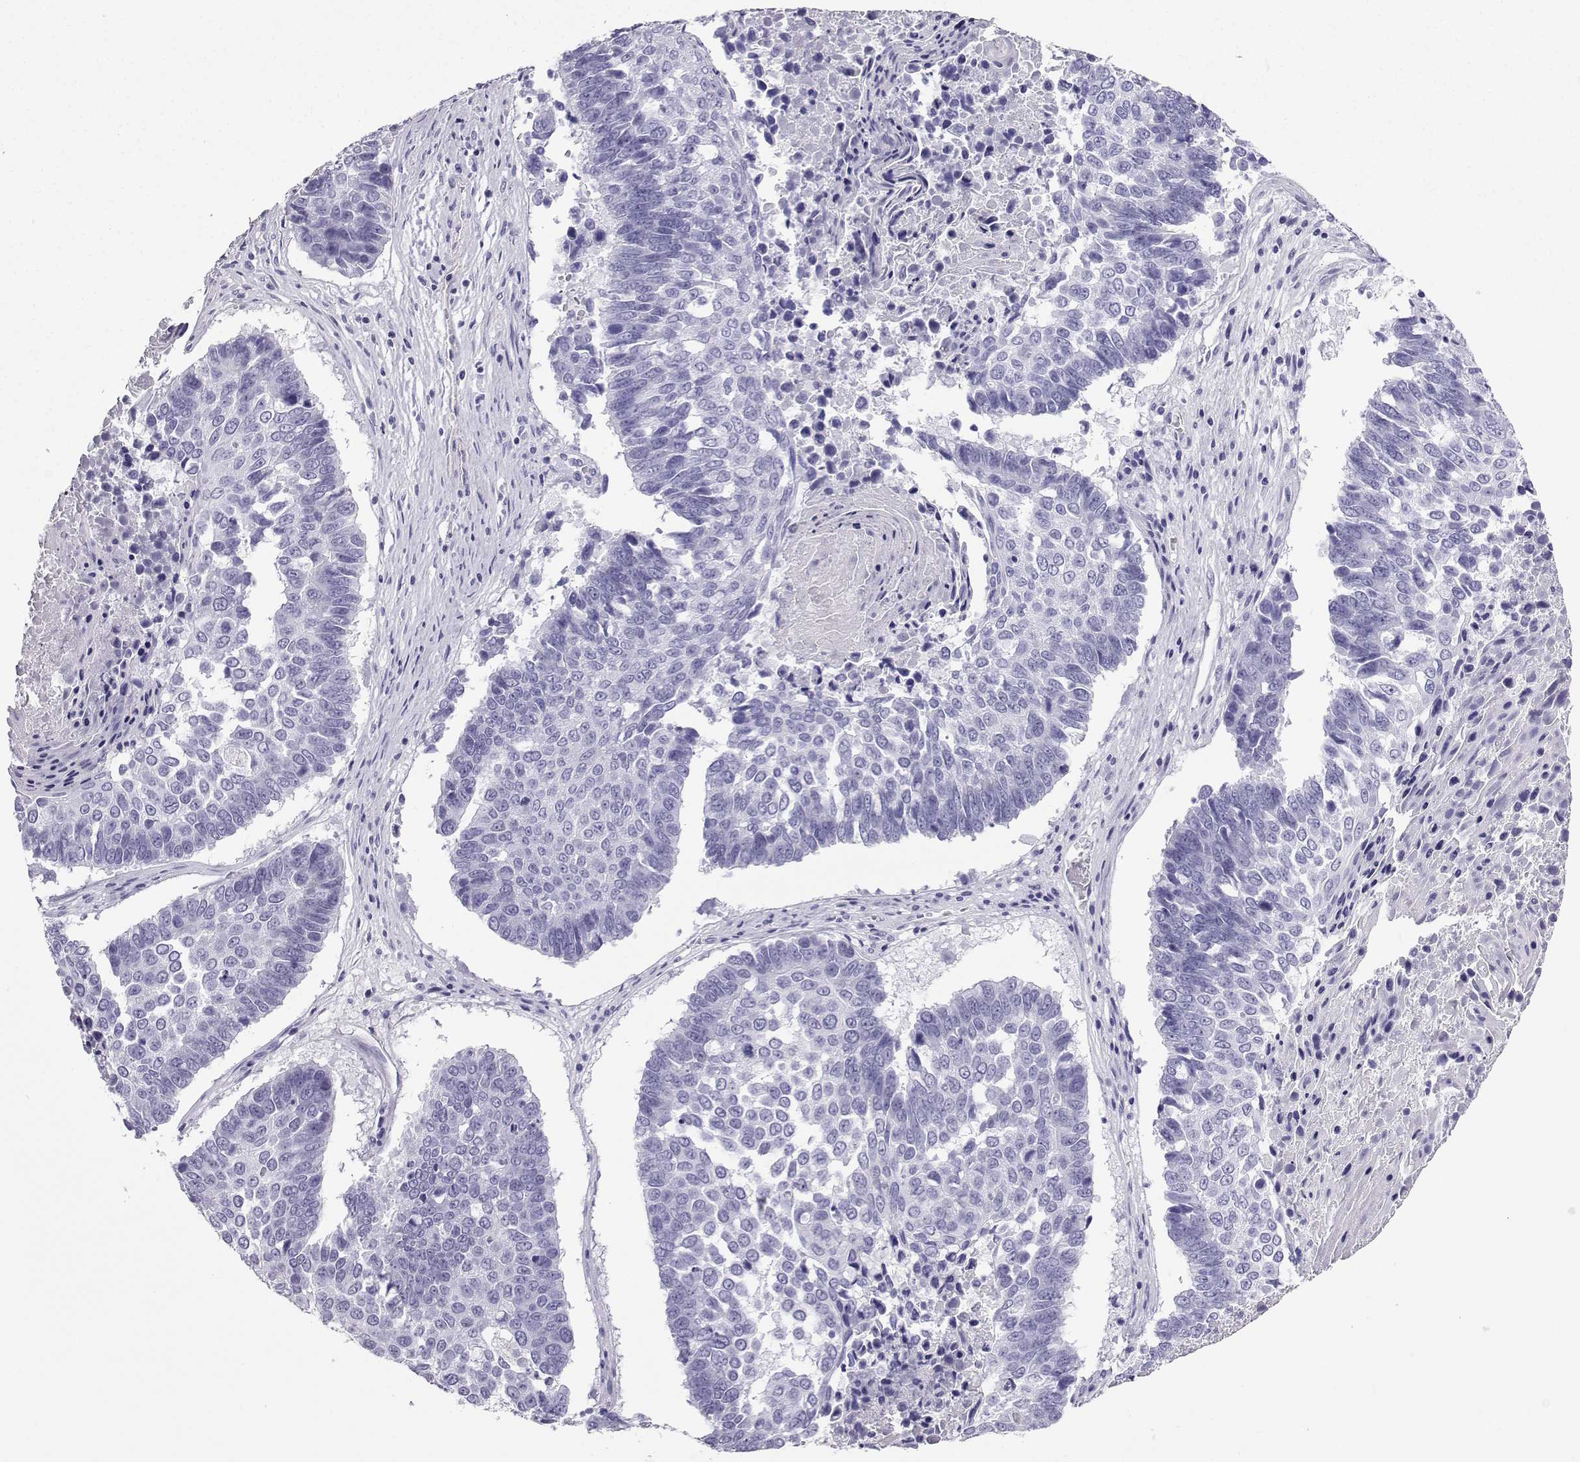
{"staining": {"intensity": "negative", "quantity": "none", "location": "none"}, "tissue": "lung cancer", "cell_type": "Tumor cells", "image_type": "cancer", "snomed": [{"axis": "morphology", "description": "Squamous cell carcinoma, NOS"}, {"axis": "topography", "description": "Lung"}], "caption": "Immunohistochemistry (IHC) of human squamous cell carcinoma (lung) displays no expression in tumor cells. Nuclei are stained in blue.", "gene": "CD109", "patient": {"sex": "male", "age": 73}}